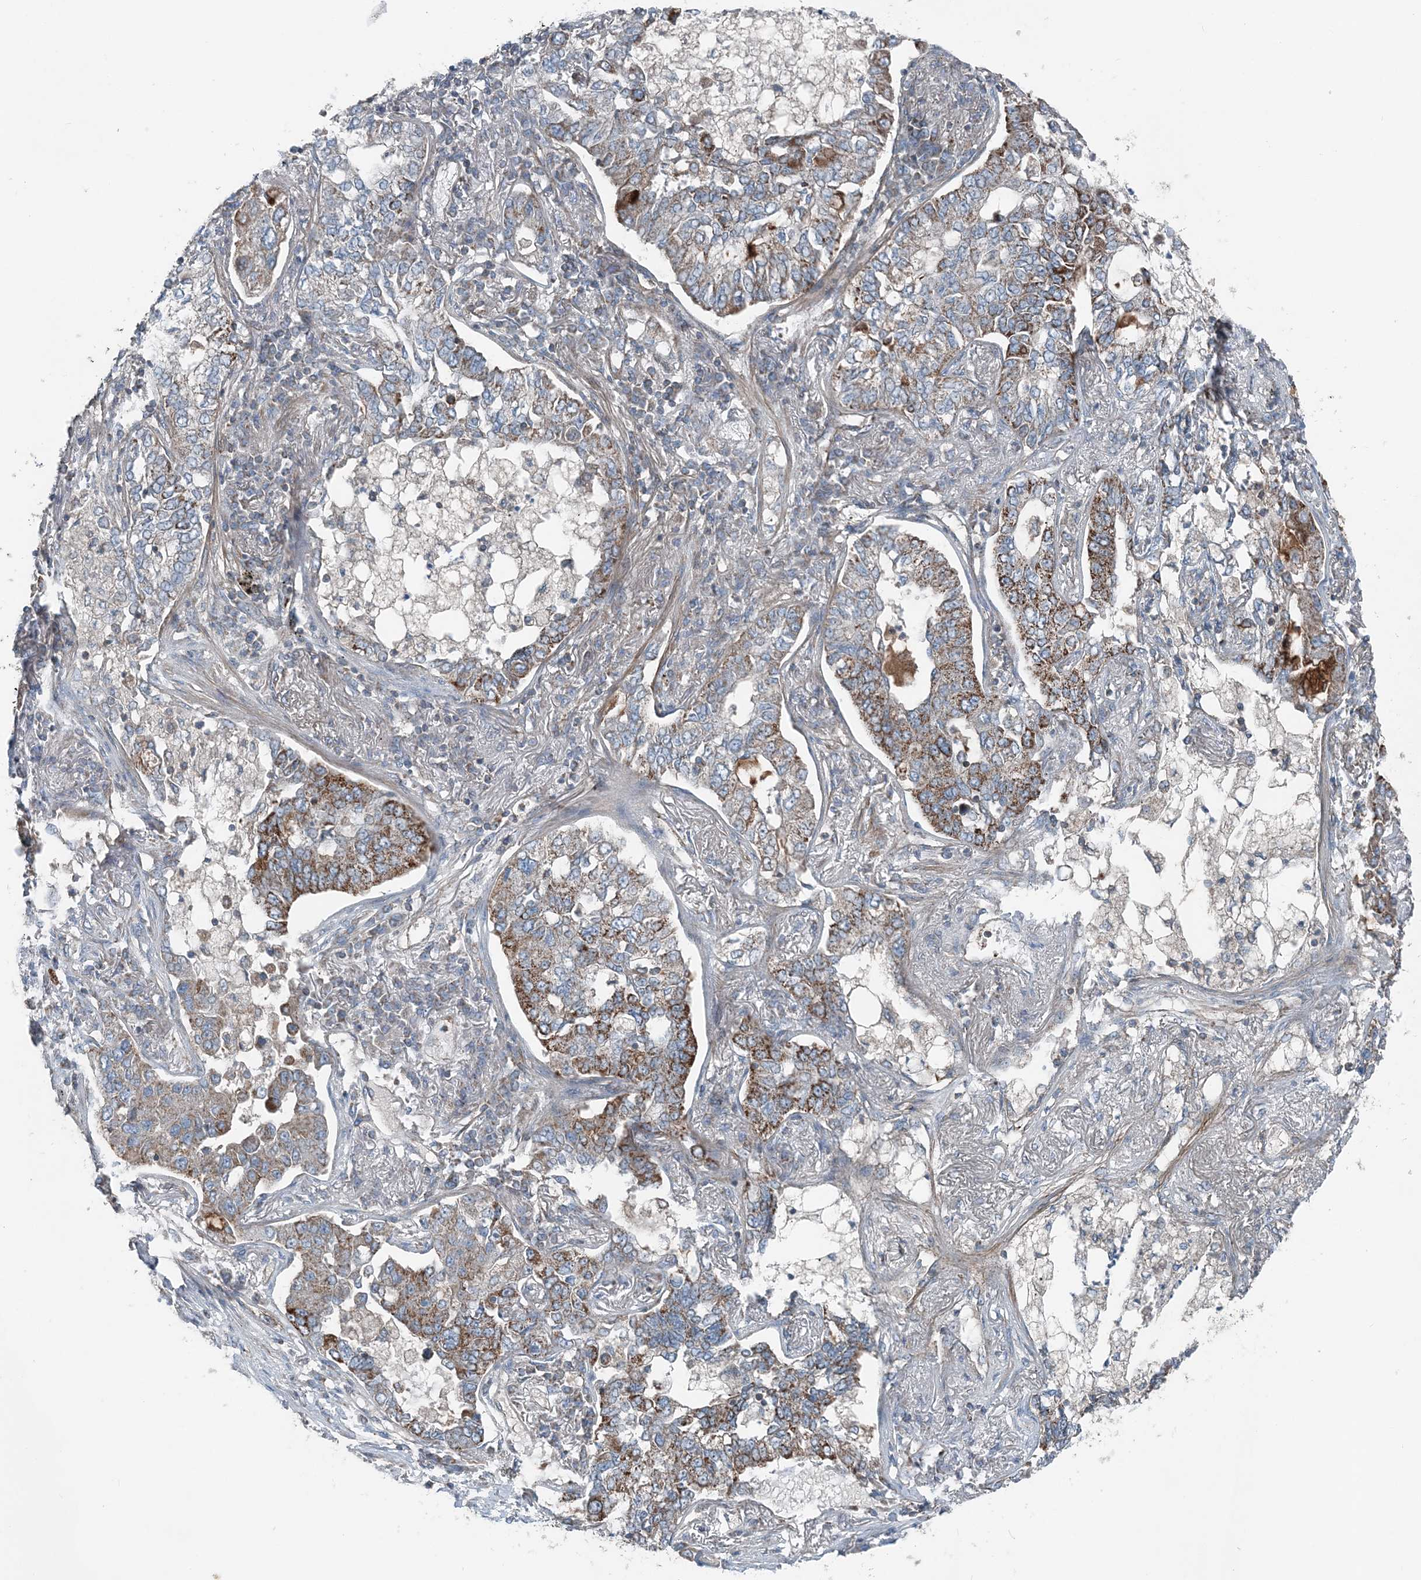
{"staining": {"intensity": "moderate", "quantity": "25%-75%", "location": "cytoplasmic/membranous"}, "tissue": "lung cancer", "cell_type": "Tumor cells", "image_type": "cancer", "snomed": [{"axis": "morphology", "description": "Adenocarcinoma, NOS"}, {"axis": "topography", "description": "Lung"}], "caption": "A medium amount of moderate cytoplasmic/membranous staining is appreciated in about 25%-75% of tumor cells in lung adenocarcinoma tissue.", "gene": "KY", "patient": {"sex": "male", "age": 49}}